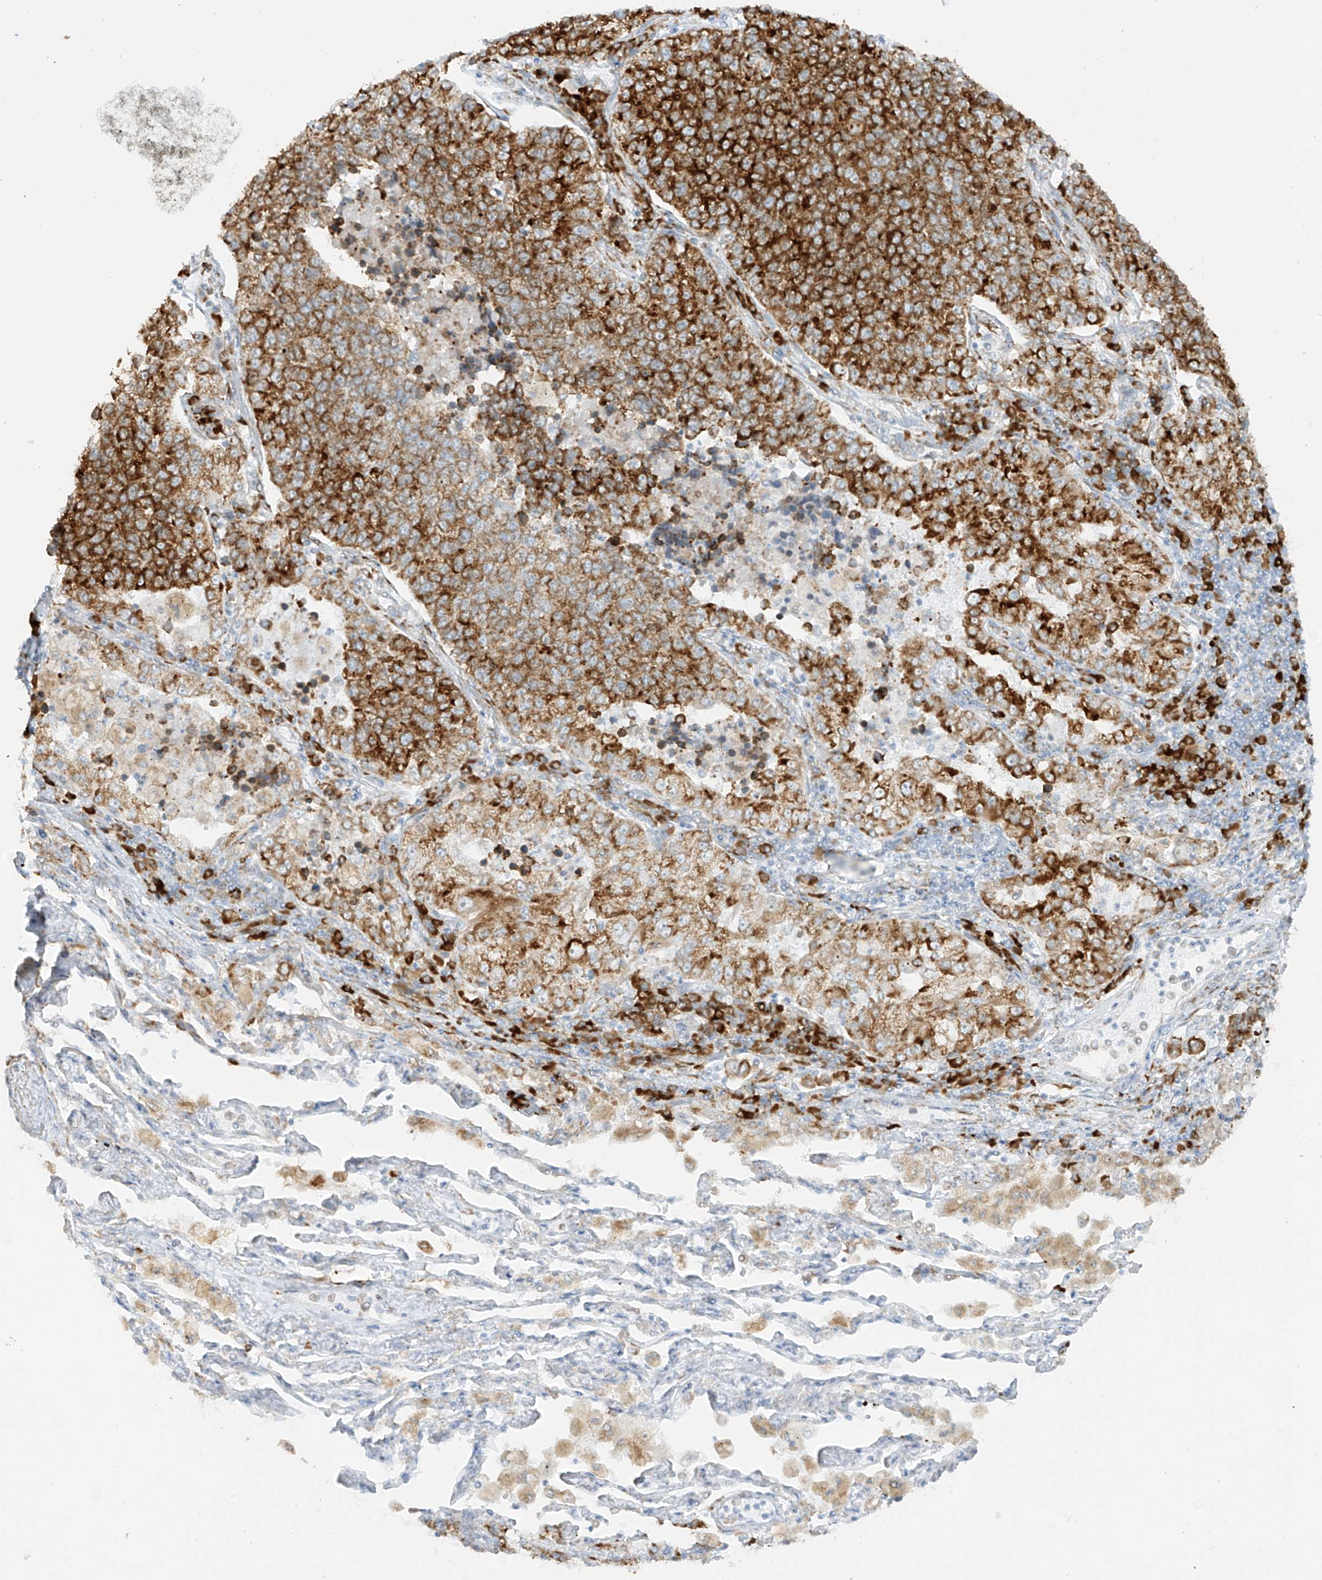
{"staining": {"intensity": "strong", "quantity": ">75%", "location": "cytoplasmic/membranous"}, "tissue": "lung cancer", "cell_type": "Tumor cells", "image_type": "cancer", "snomed": [{"axis": "morphology", "description": "Adenocarcinoma, NOS"}, {"axis": "topography", "description": "Lung"}], "caption": "There is high levels of strong cytoplasmic/membranous expression in tumor cells of adenocarcinoma (lung), as demonstrated by immunohistochemical staining (brown color).", "gene": "LRRC59", "patient": {"sex": "male", "age": 49}}